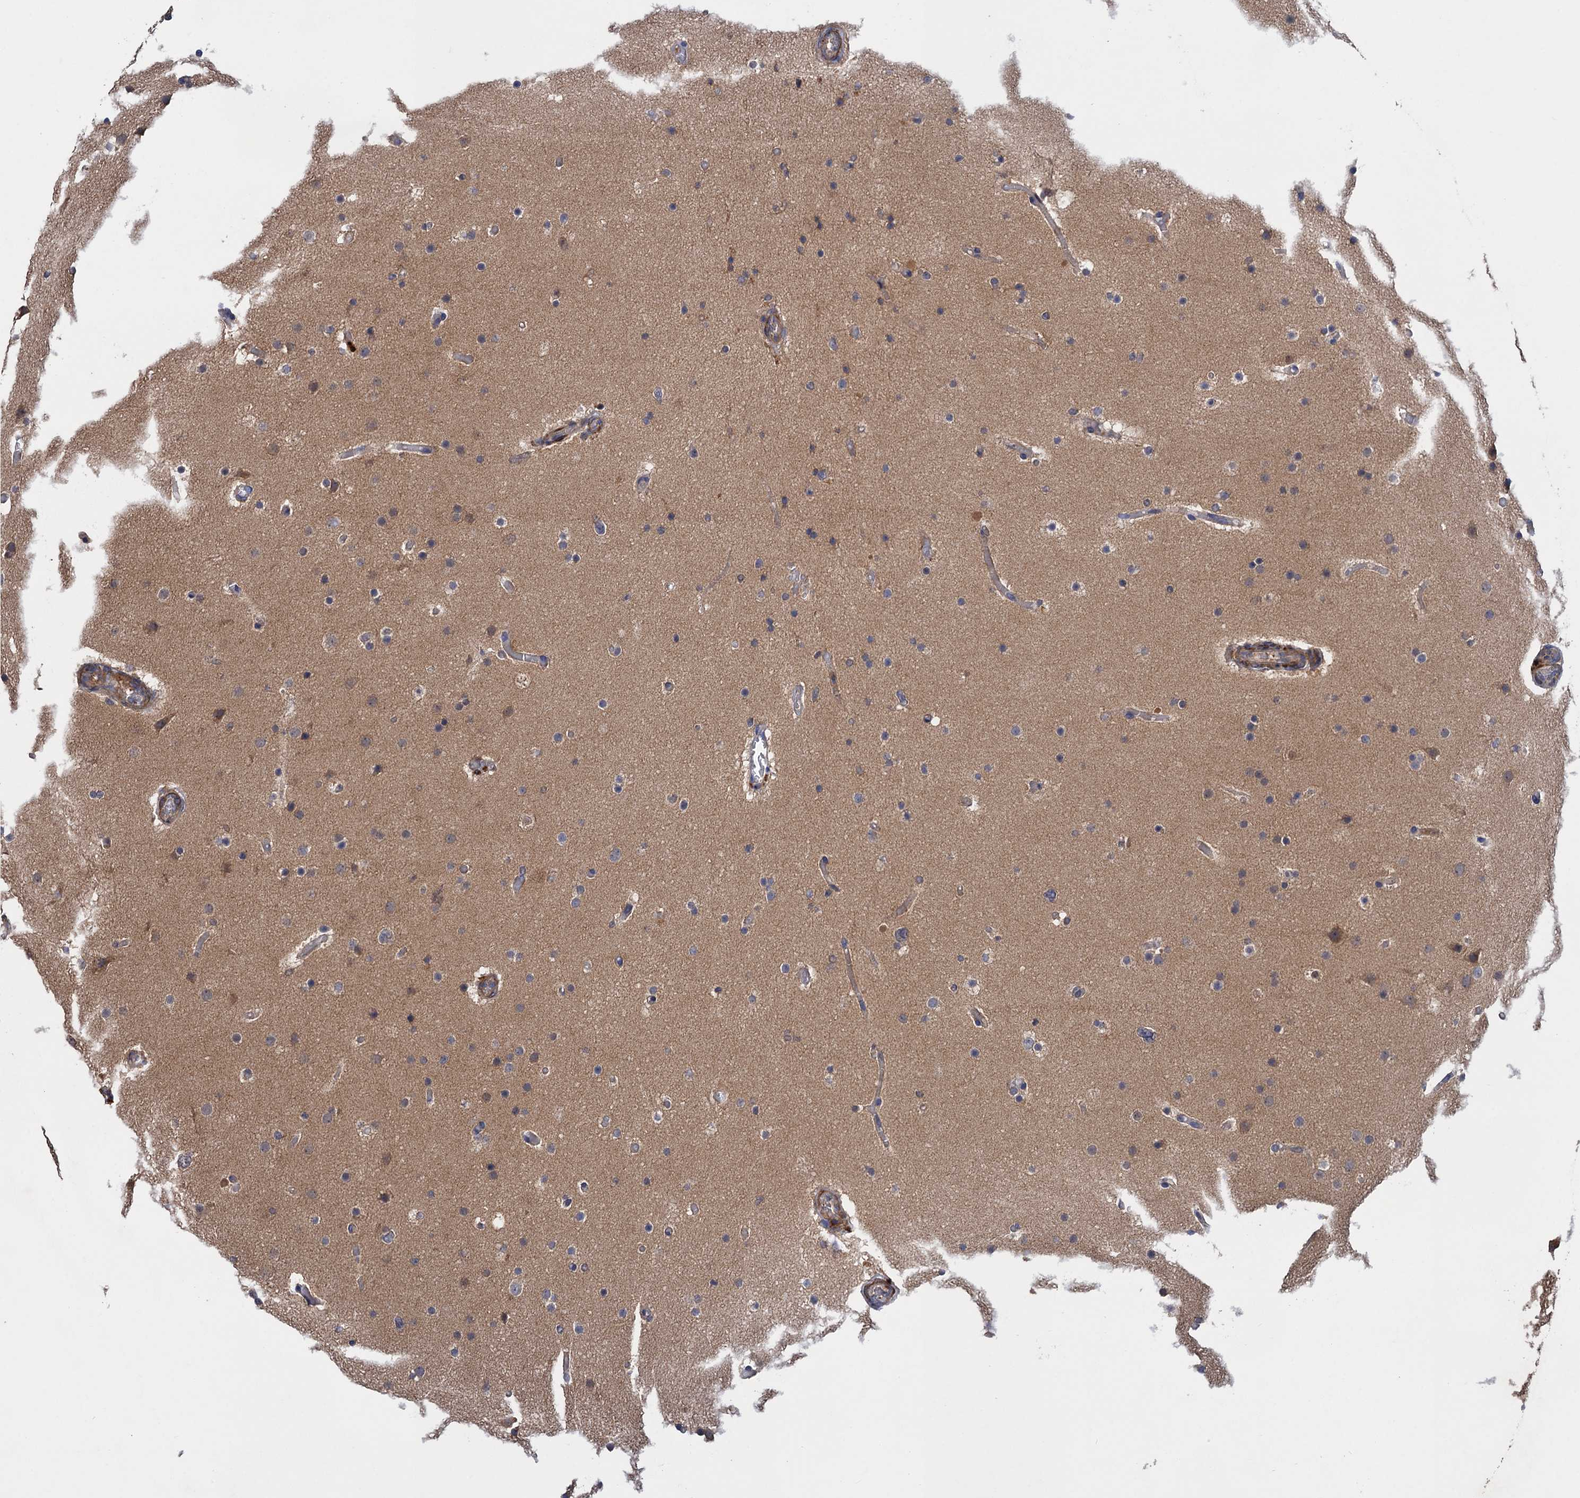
{"staining": {"intensity": "negative", "quantity": "none", "location": "none"}, "tissue": "glioma", "cell_type": "Tumor cells", "image_type": "cancer", "snomed": [{"axis": "morphology", "description": "Glioma, malignant, High grade"}, {"axis": "topography", "description": "Cerebral cortex"}], "caption": "IHC photomicrograph of malignant high-grade glioma stained for a protein (brown), which shows no expression in tumor cells.", "gene": "DGKA", "patient": {"sex": "female", "age": 36}}